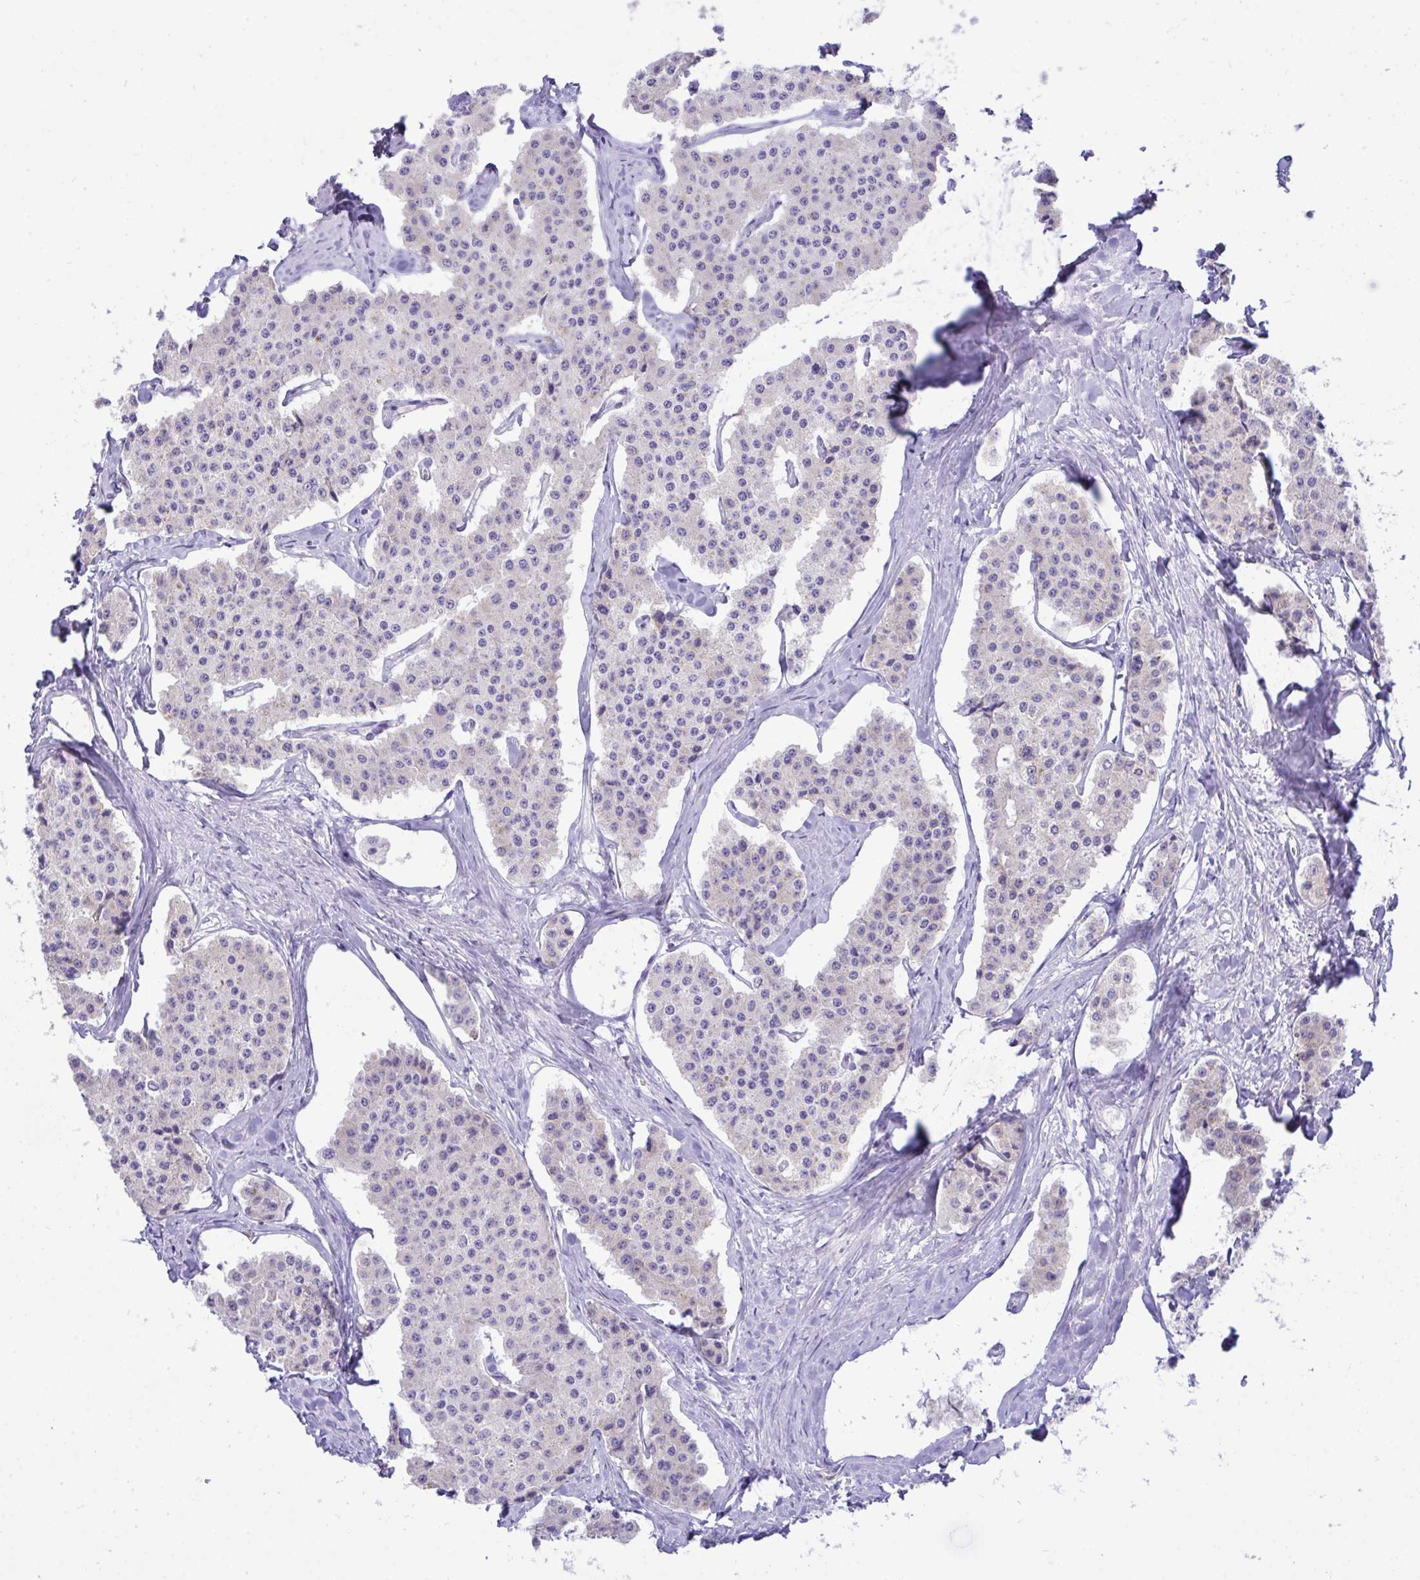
{"staining": {"intensity": "negative", "quantity": "none", "location": "none"}, "tissue": "carcinoid", "cell_type": "Tumor cells", "image_type": "cancer", "snomed": [{"axis": "morphology", "description": "Carcinoid, malignant, NOS"}, {"axis": "topography", "description": "Small intestine"}], "caption": "Malignant carcinoid stained for a protein using IHC exhibits no positivity tumor cells.", "gene": "PLA2G12B", "patient": {"sex": "female", "age": 65}}